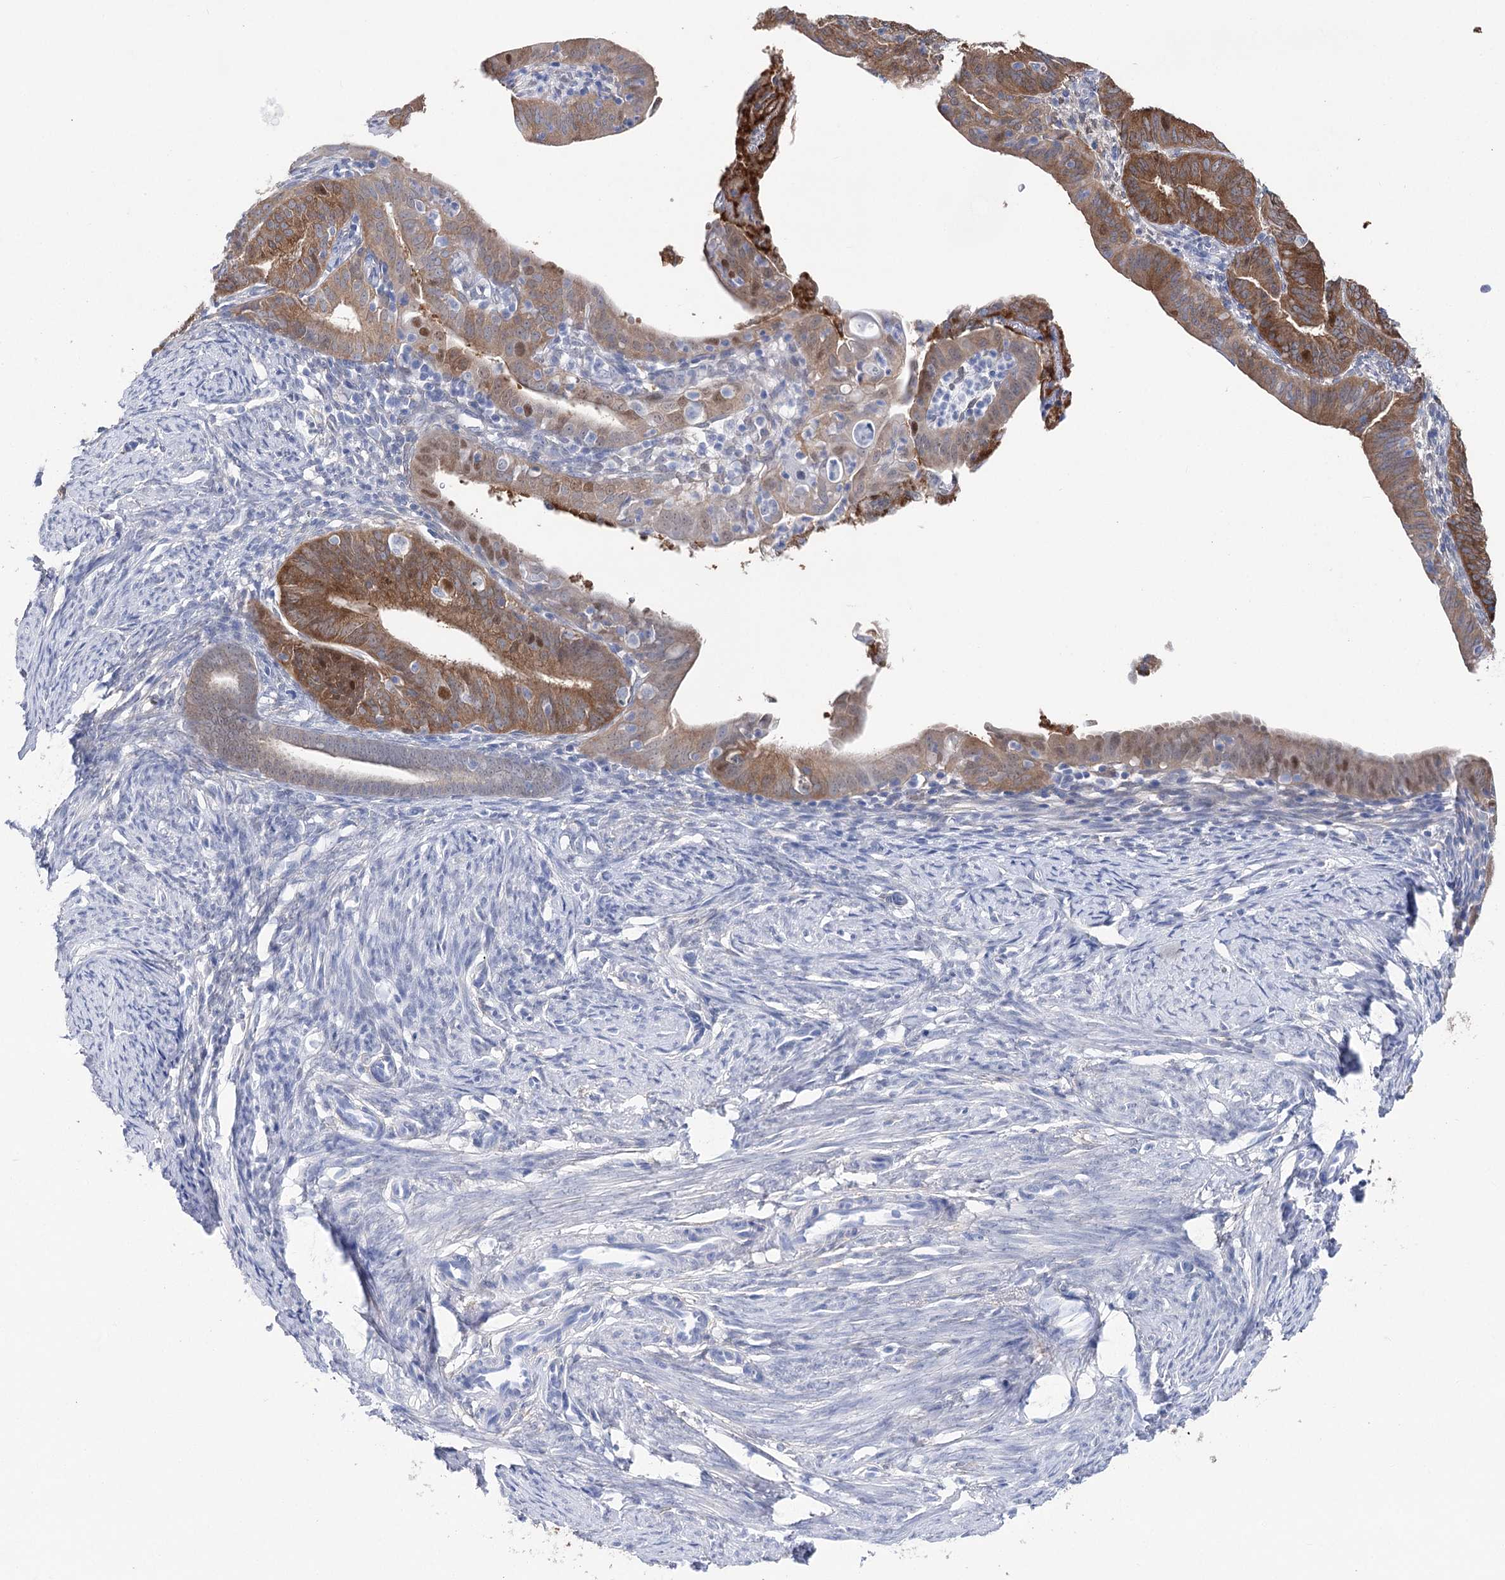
{"staining": {"intensity": "moderate", "quantity": ">75%", "location": "cytoplasmic/membranous"}, "tissue": "endometrial cancer", "cell_type": "Tumor cells", "image_type": "cancer", "snomed": [{"axis": "morphology", "description": "Adenocarcinoma, NOS"}, {"axis": "topography", "description": "Endometrium"}], "caption": "IHC staining of endometrial adenocarcinoma, which reveals medium levels of moderate cytoplasmic/membranous staining in about >75% of tumor cells indicating moderate cytoplasmic/membranous protein positivity. The staining was performed using DAB (3,3'-diaminobenzidine) (brown) for protein detection and nuclei were counterstained in hematoxylin (blue).", "gene": "UGDH", "patient": {"sex": "female", "age": 51}}